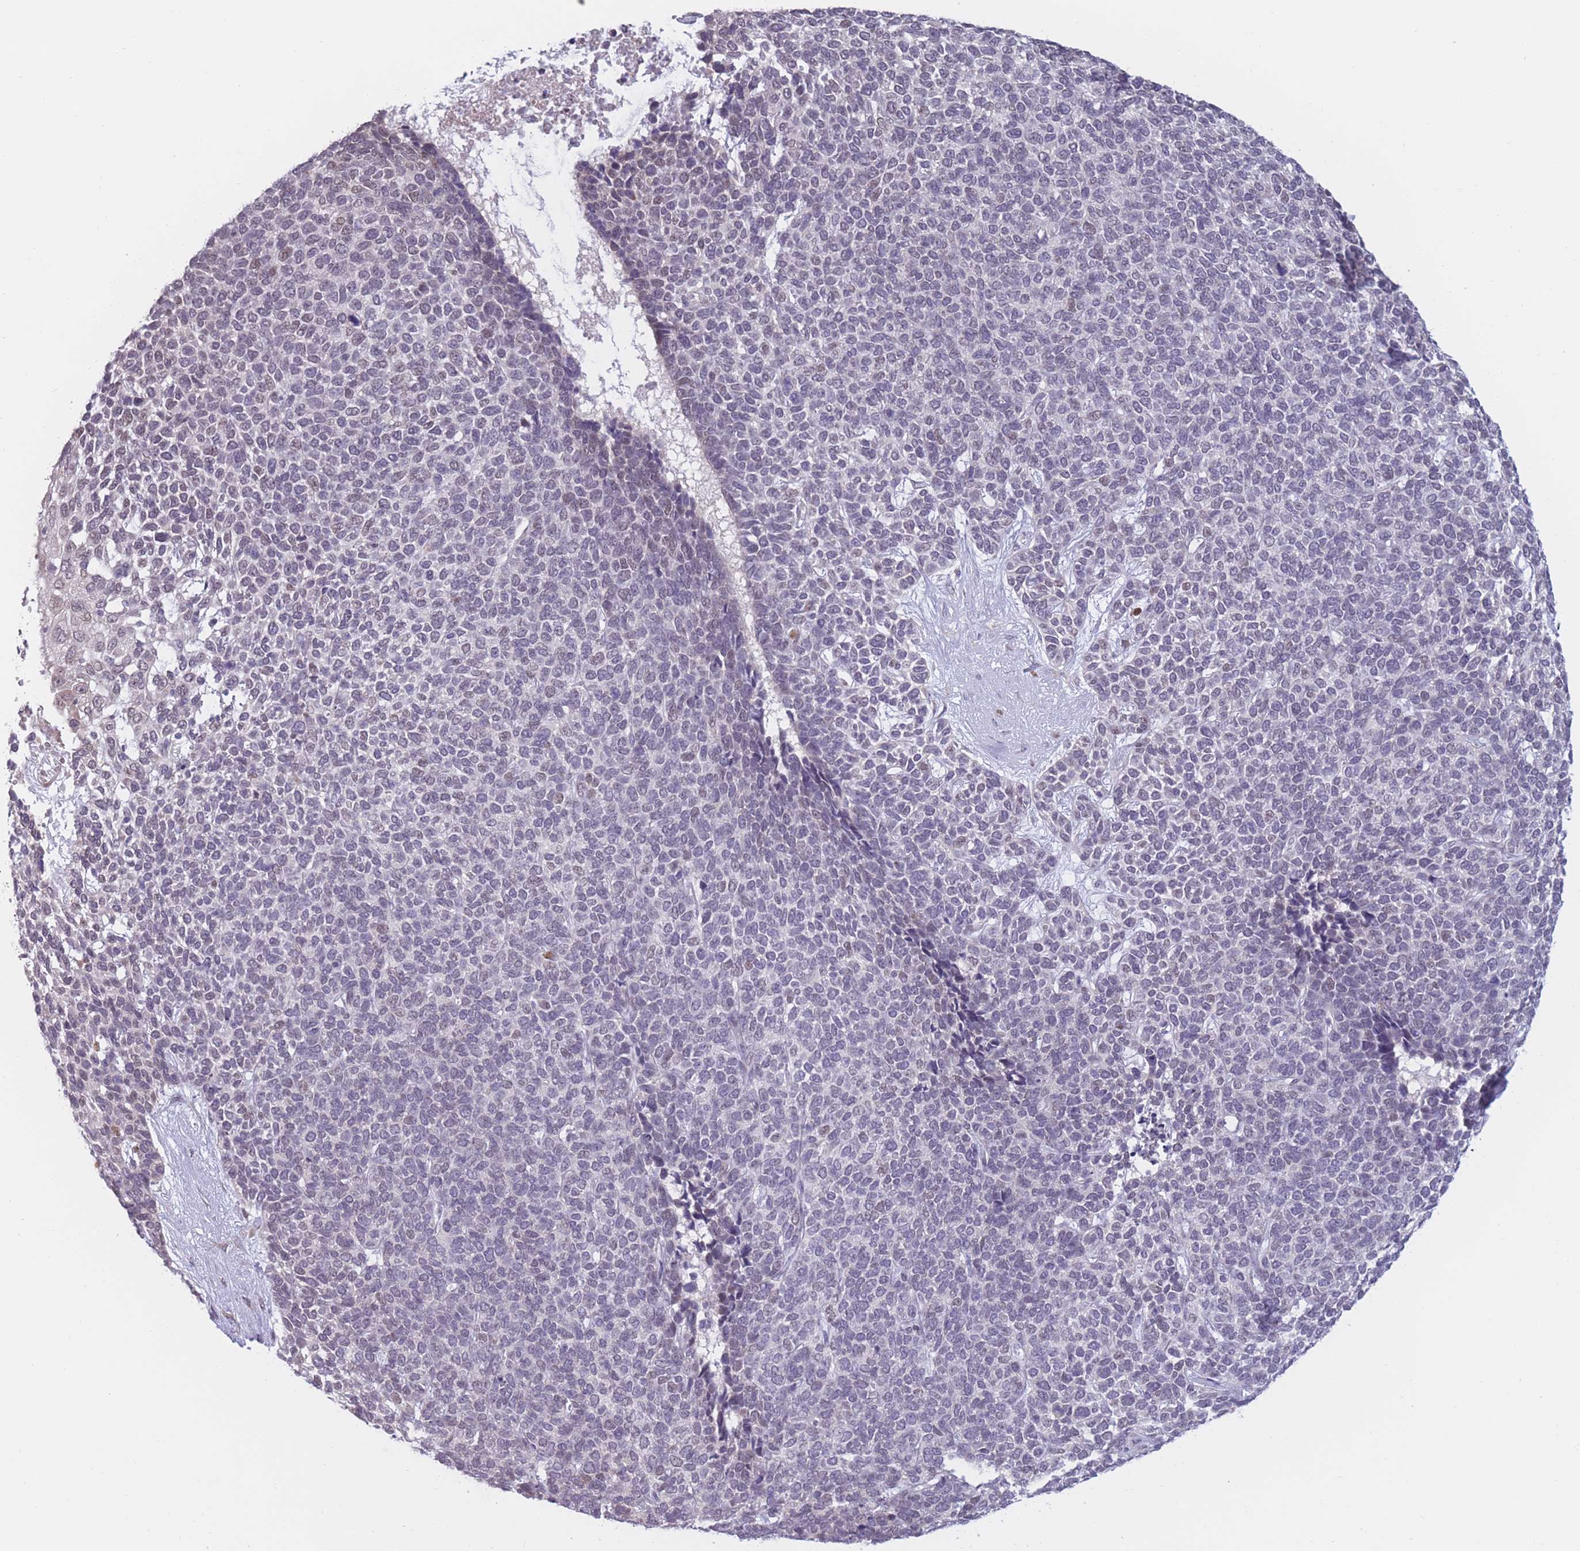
{"staining": {"intensity": "negative", "quantity": "none", "location": "none"}, "tissue": "skin cancer", "cell_type": "Tumor cells", "image_type": "cancer", "snomed": [{"axis": "morphology", "description": "Basal cell carcinoma"}, {"axis": "topography", "description": "Skin"}], "caption": "Human skin basal cell carcinoma stained for a protein using immunohistochemistry reveals no expression in tumor cells.", "gene": "COL27A1", "patient": {"sex": "female", "age": 84}}